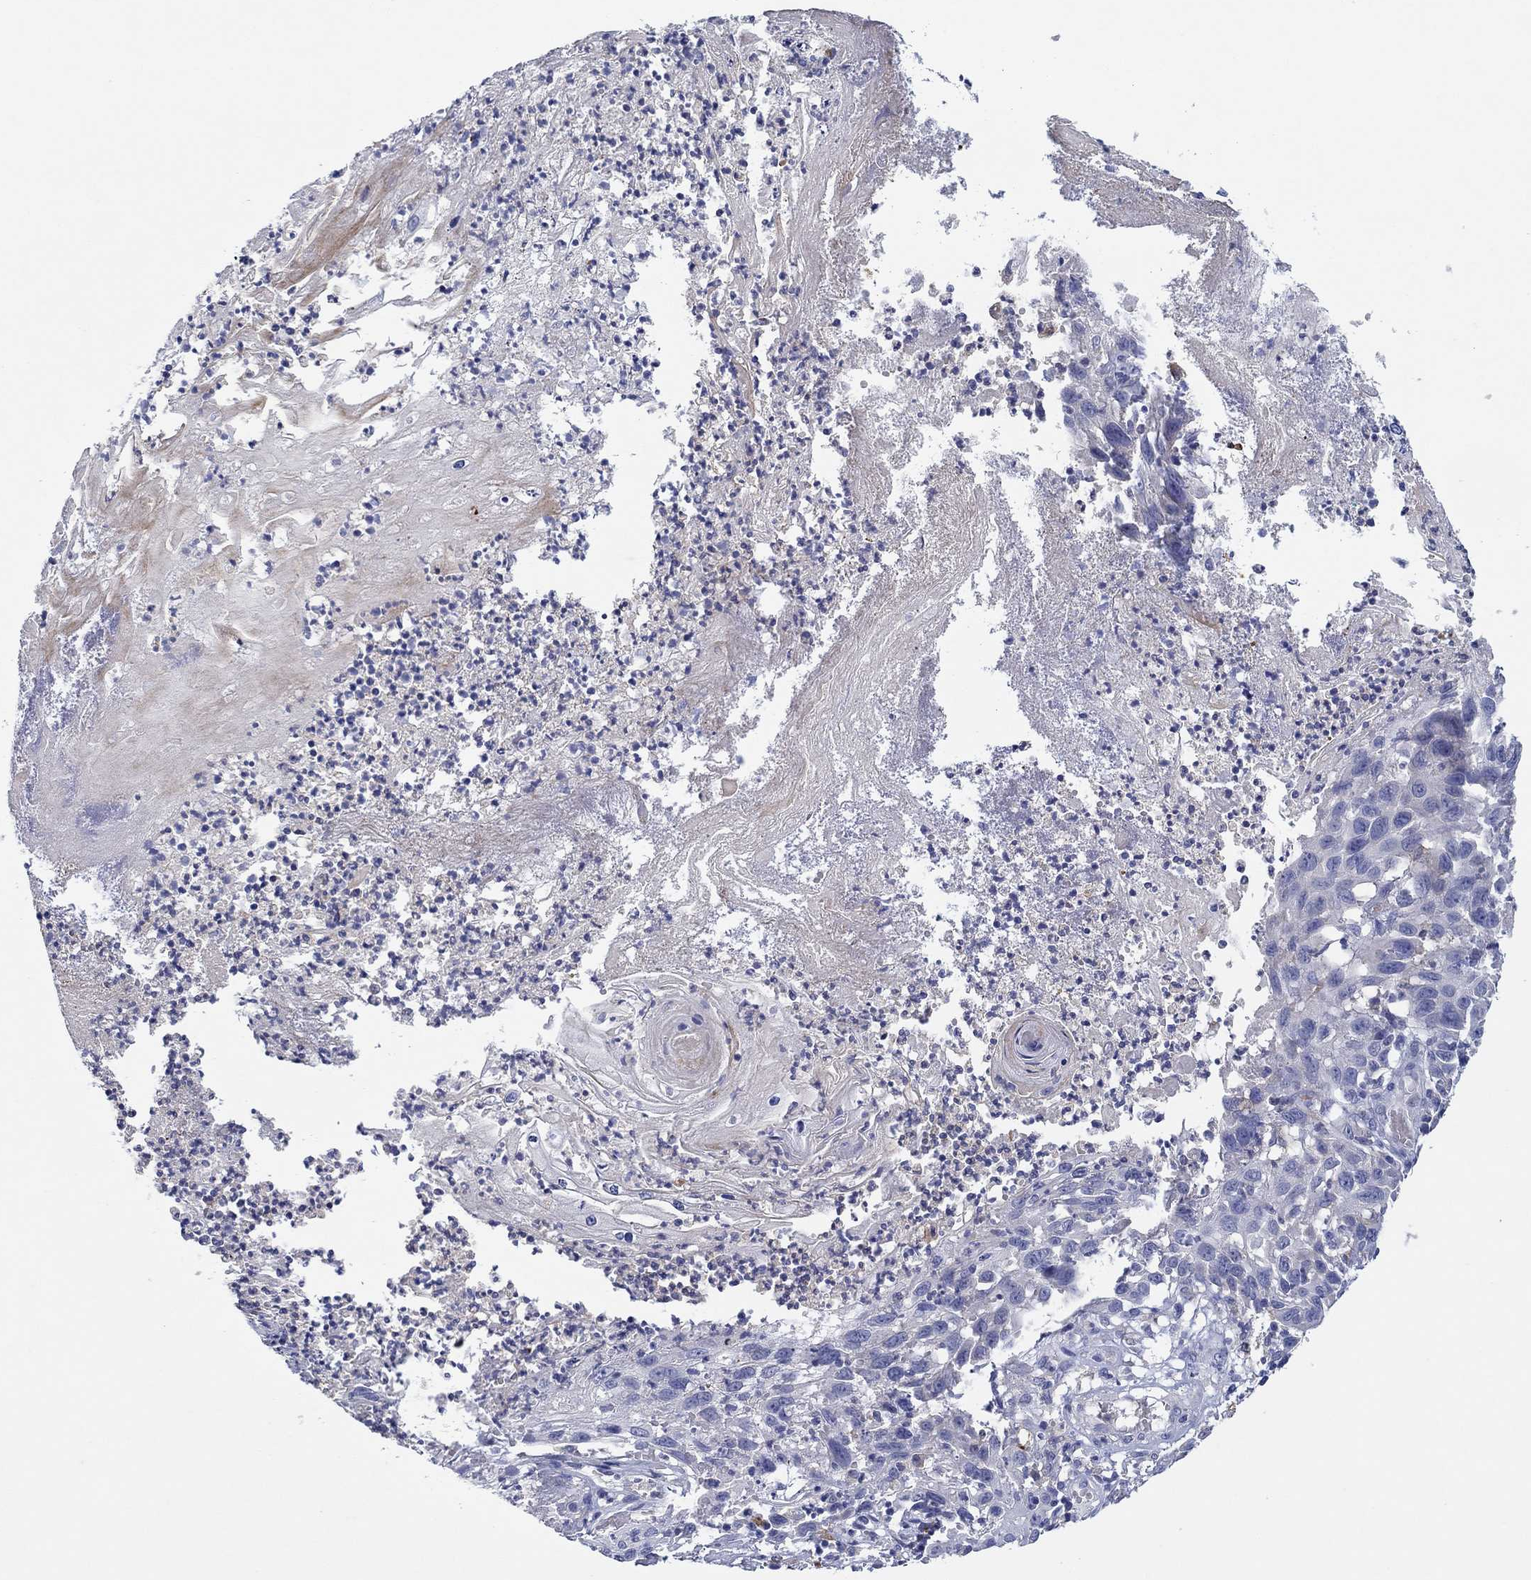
{"staining": {"intensity": "negative", "quantity": "none", "location": "none"}, "tissue": "skin cancer", "cell_type": "Tumor cells", "image_type": "cancer", "snomed": [{"axis": "morphology", "description": "Squamous cell carcinoma, NOS"}, {"axis": "topography", "description": "Skin"}], "caption": "Tumor cells show no significant staining in squamous cell carcinoma (skin).", "gene": "HDC", "patient": {"sex": "male", "age": 92}}